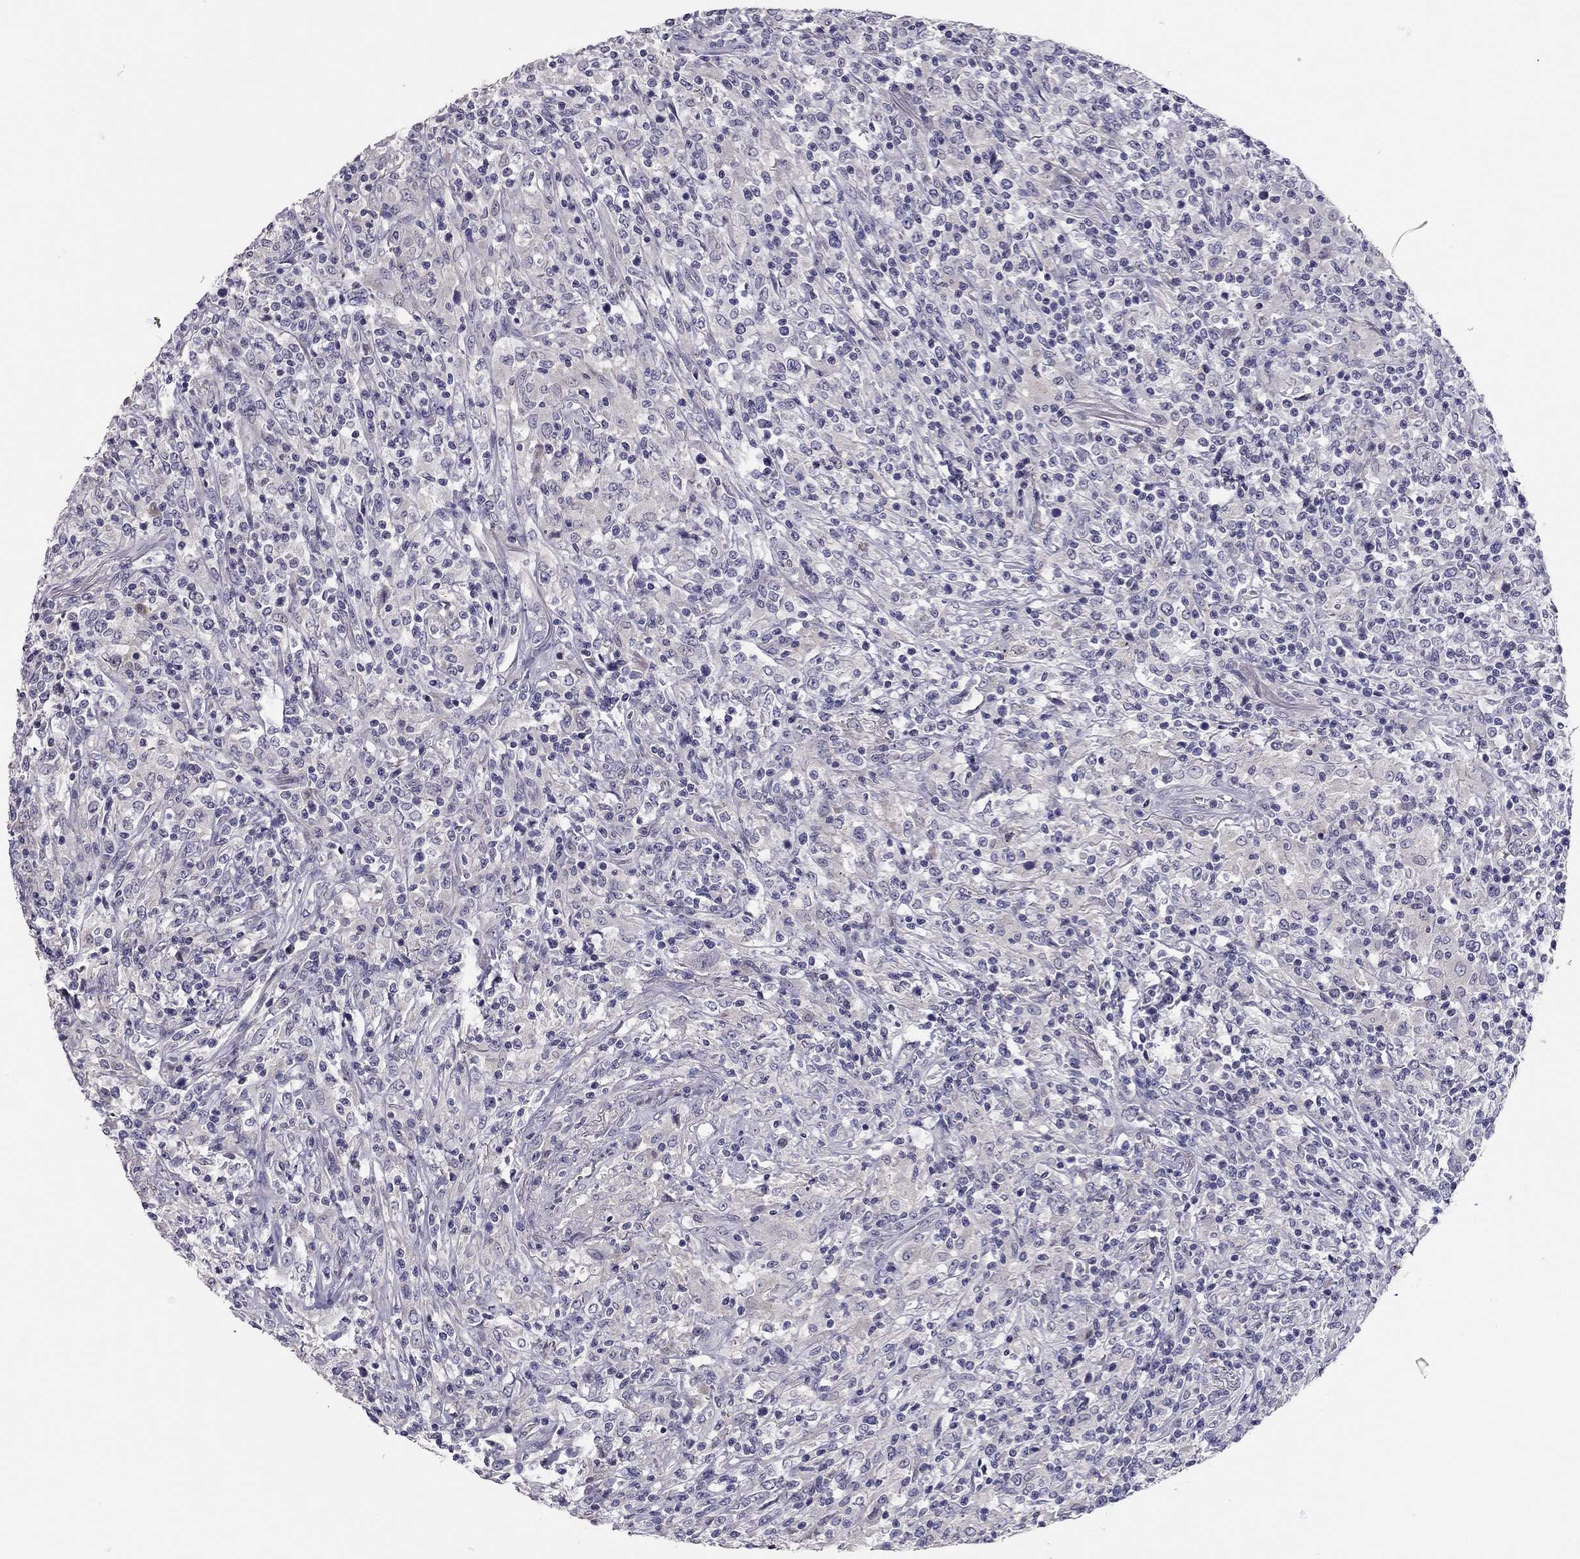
{"staining": {"intensity": "negative", "quantity": "none", "location": "none"}, "tissue": "lymphoma", "cell_type": "Tumor cells", "image_type": "cancer", "snomed": [{"axis": "morphology", "description": "Malignant lymphoma, non-Hodgkin's type, High grade"}, {"axis": "topography", "description": "Lung"}], "caption": "Lymphoma was stained to show a protein in brown. There is no significant staining in tumor cells.", "gene": "SCARB1", "patient": {"sex": "male", "age": 79}}